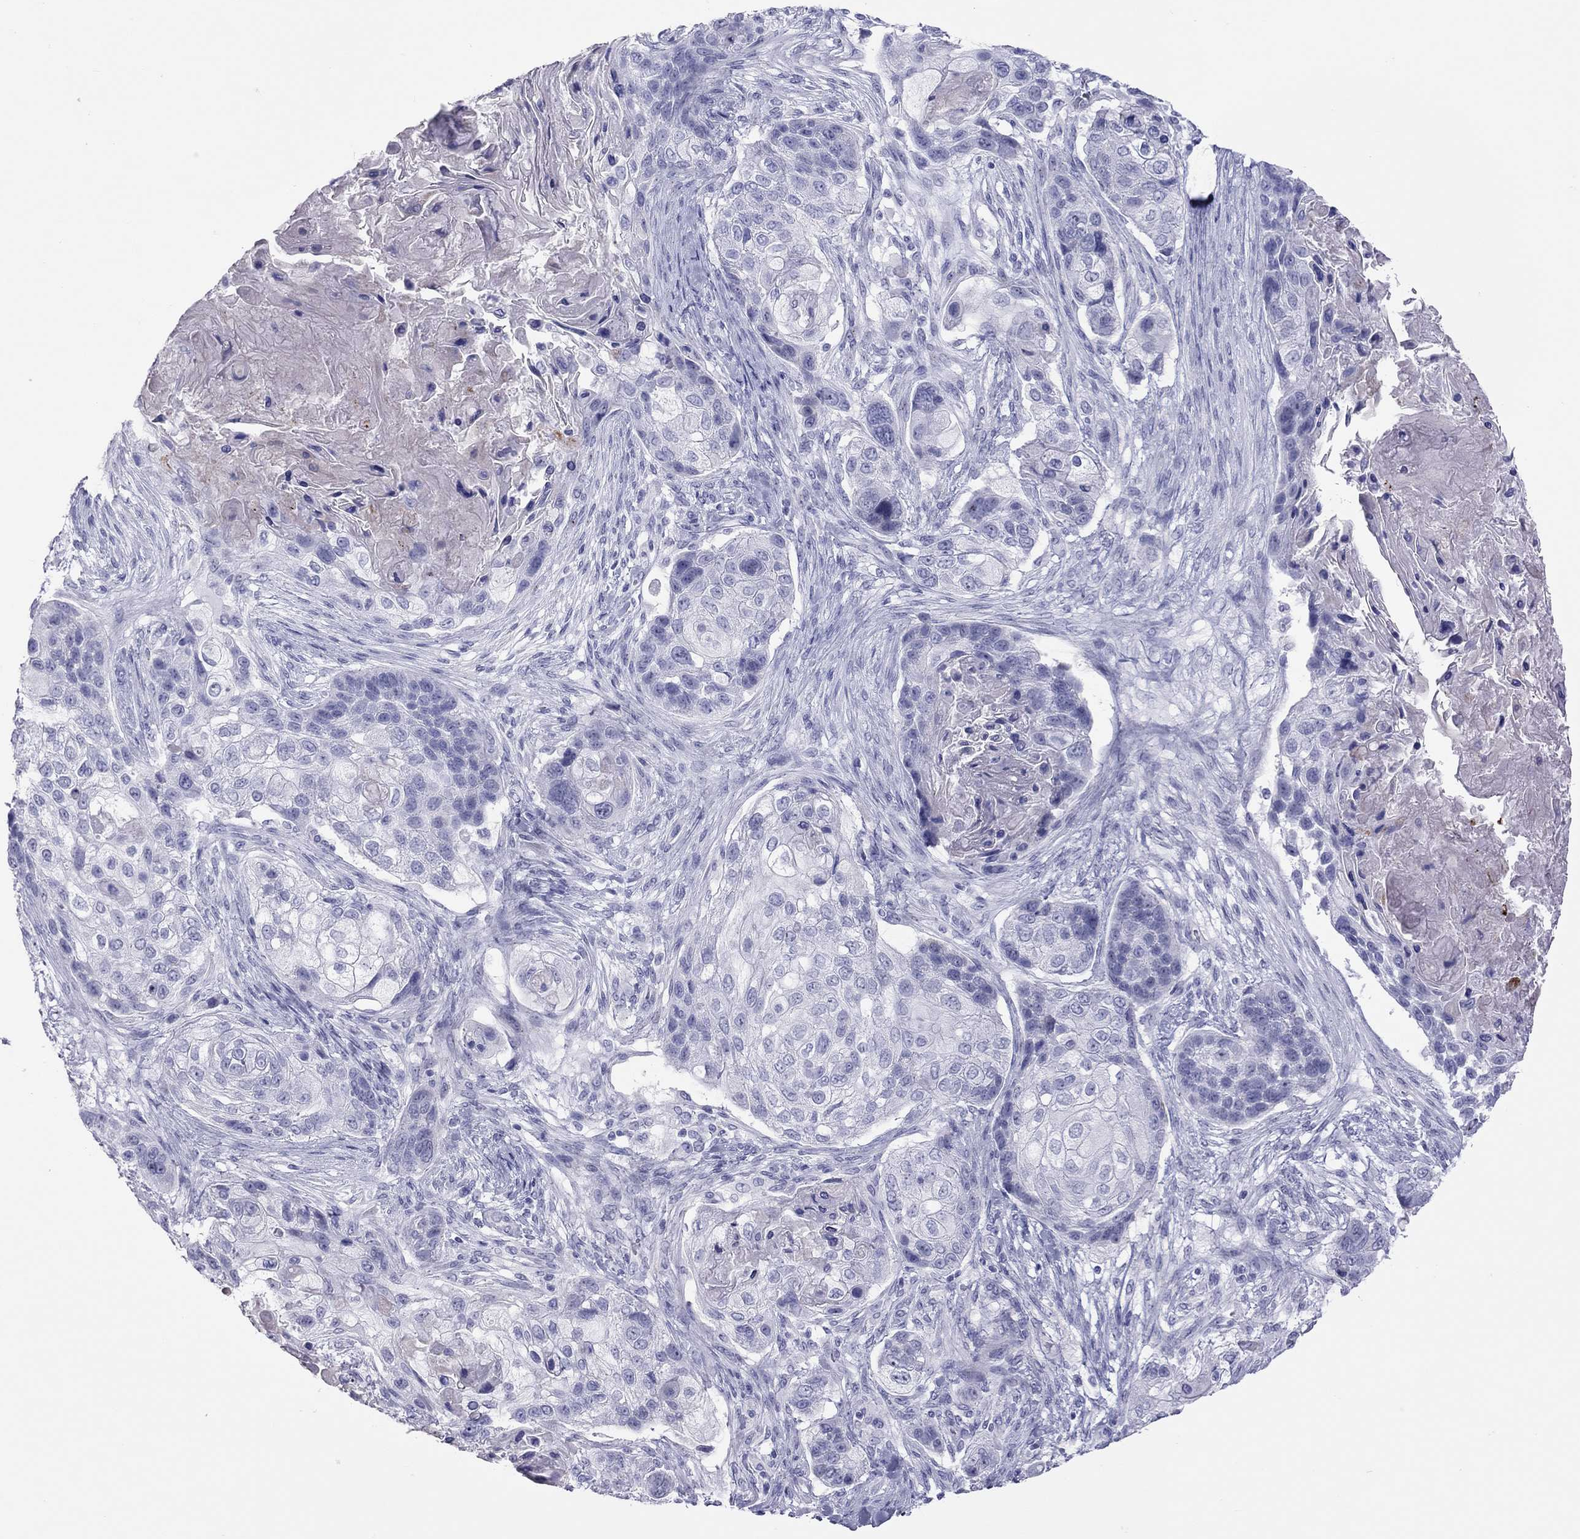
{"staining": {"intensity": "negative", "quantity": "none", "location": "none"}, "tissue": "lung cancer", "cell_type": "Tumor cells", "image_type": "cancer", "snomed": [{"axis": "morphology", "description": "Squamous cell carcinoma, NOS"}, {"axis": "topography", "description": "Lung"}], "caption": "Tumor cells show no significant expression in lung cancer (squamous cell carcinoma). Brightfield microscopy of immunohistochemistry stained with DAB (3,3'-diaminobenzidine) (brown) and hematoxylin (blue), captured at high magnification.", "gene": "STAG3", "patient": {"sex": "male", "age": 69}}